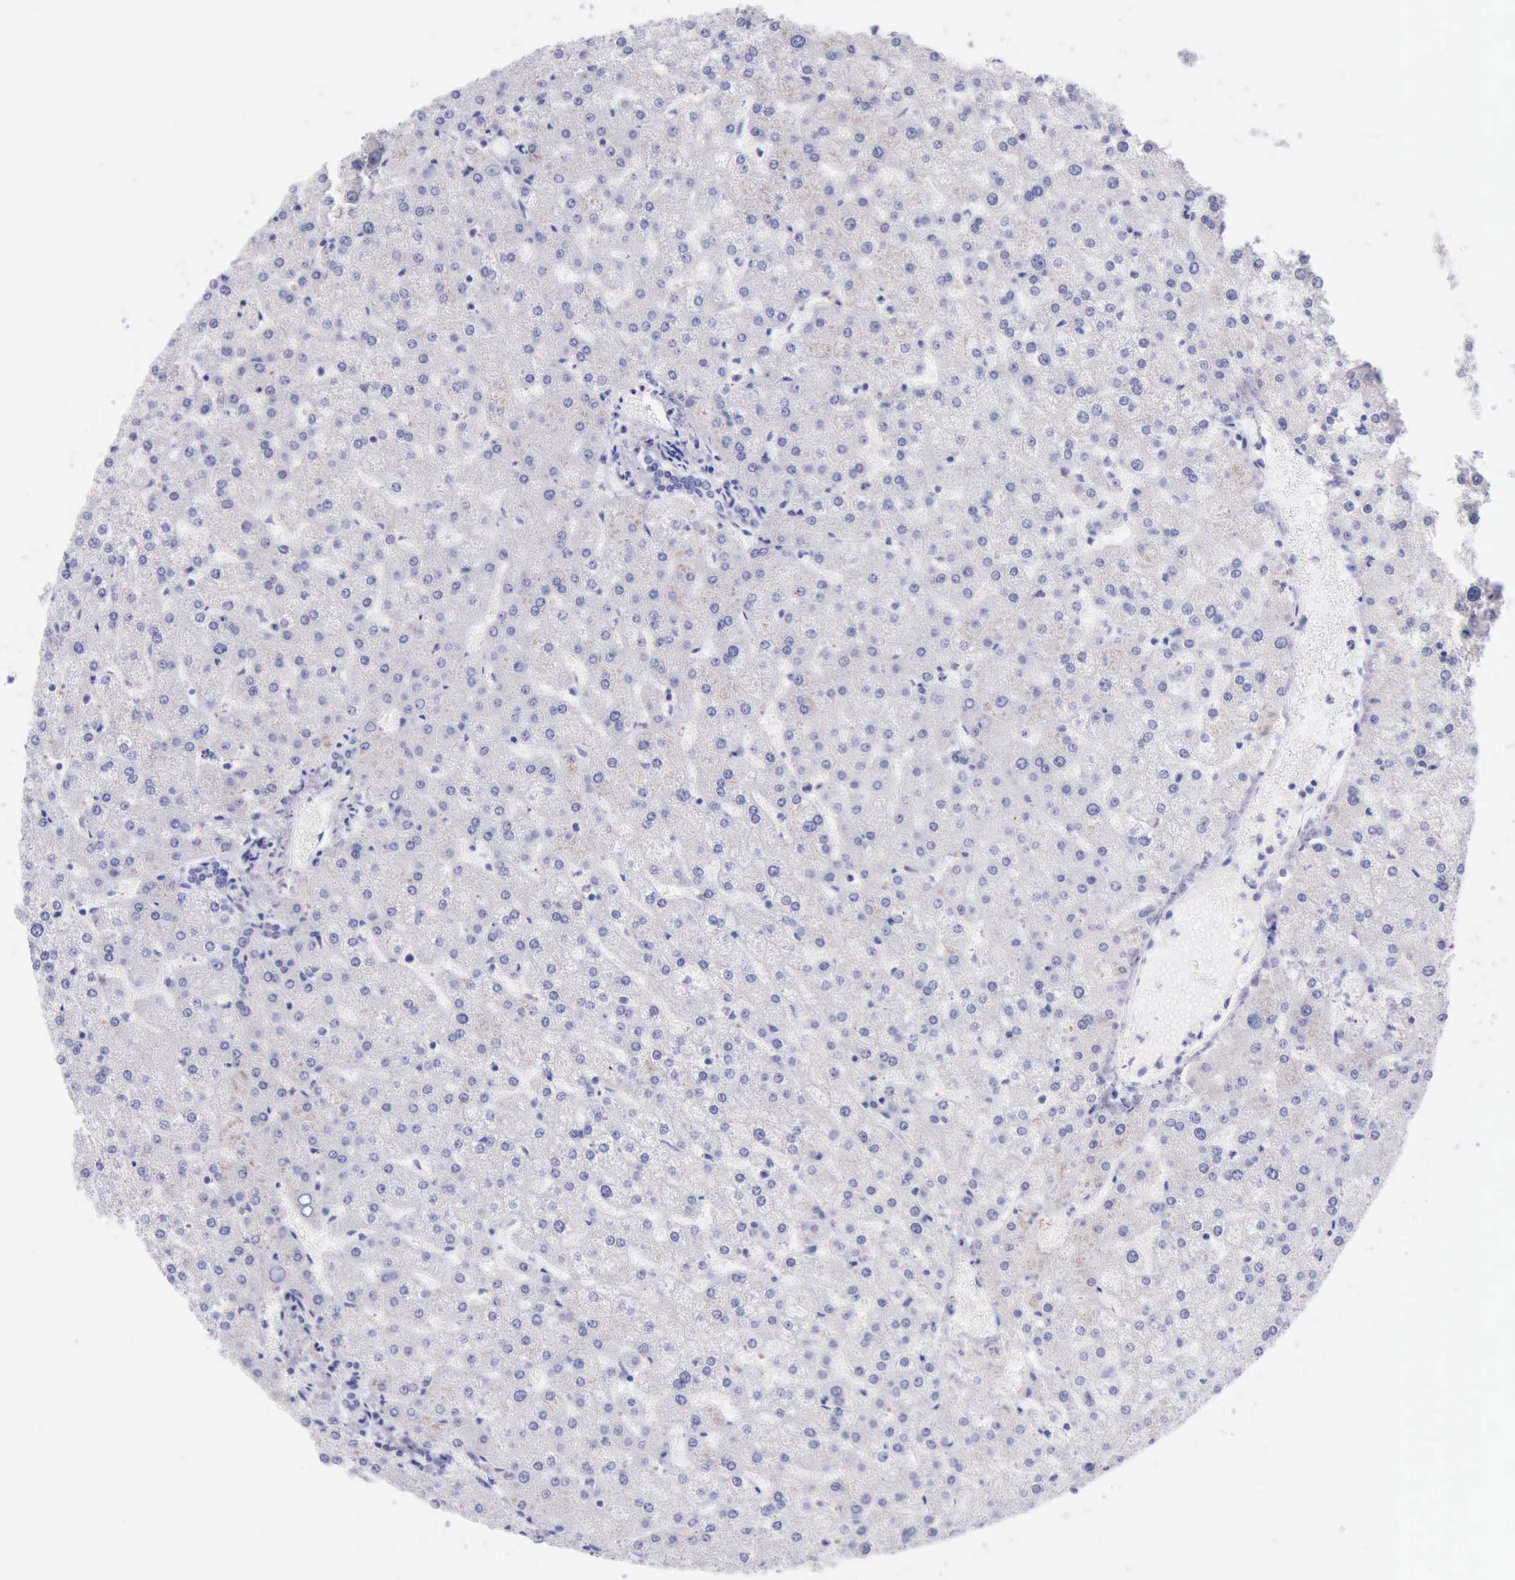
{"staining": {"intensity": "negative", "quantity": "none", "location": "none"}, "tissue": "liver", "cell_type": "Cholangiocytes", "image_type": "normal", "snomed": [{"axis": "morphology", "description": "Normal tissue, NOS"}, {"axis": "topography", "description": "Liver"}], "caption": "Immunohistochemistry (IHC) micrograph of benign liver: human liver stained with DAB (3,3'-diaminobenzidine) exhibits no significant protein staining in cholangiocytes.", "gene": "LRFN5", "patient": {"sex": "female", "age": 32}}